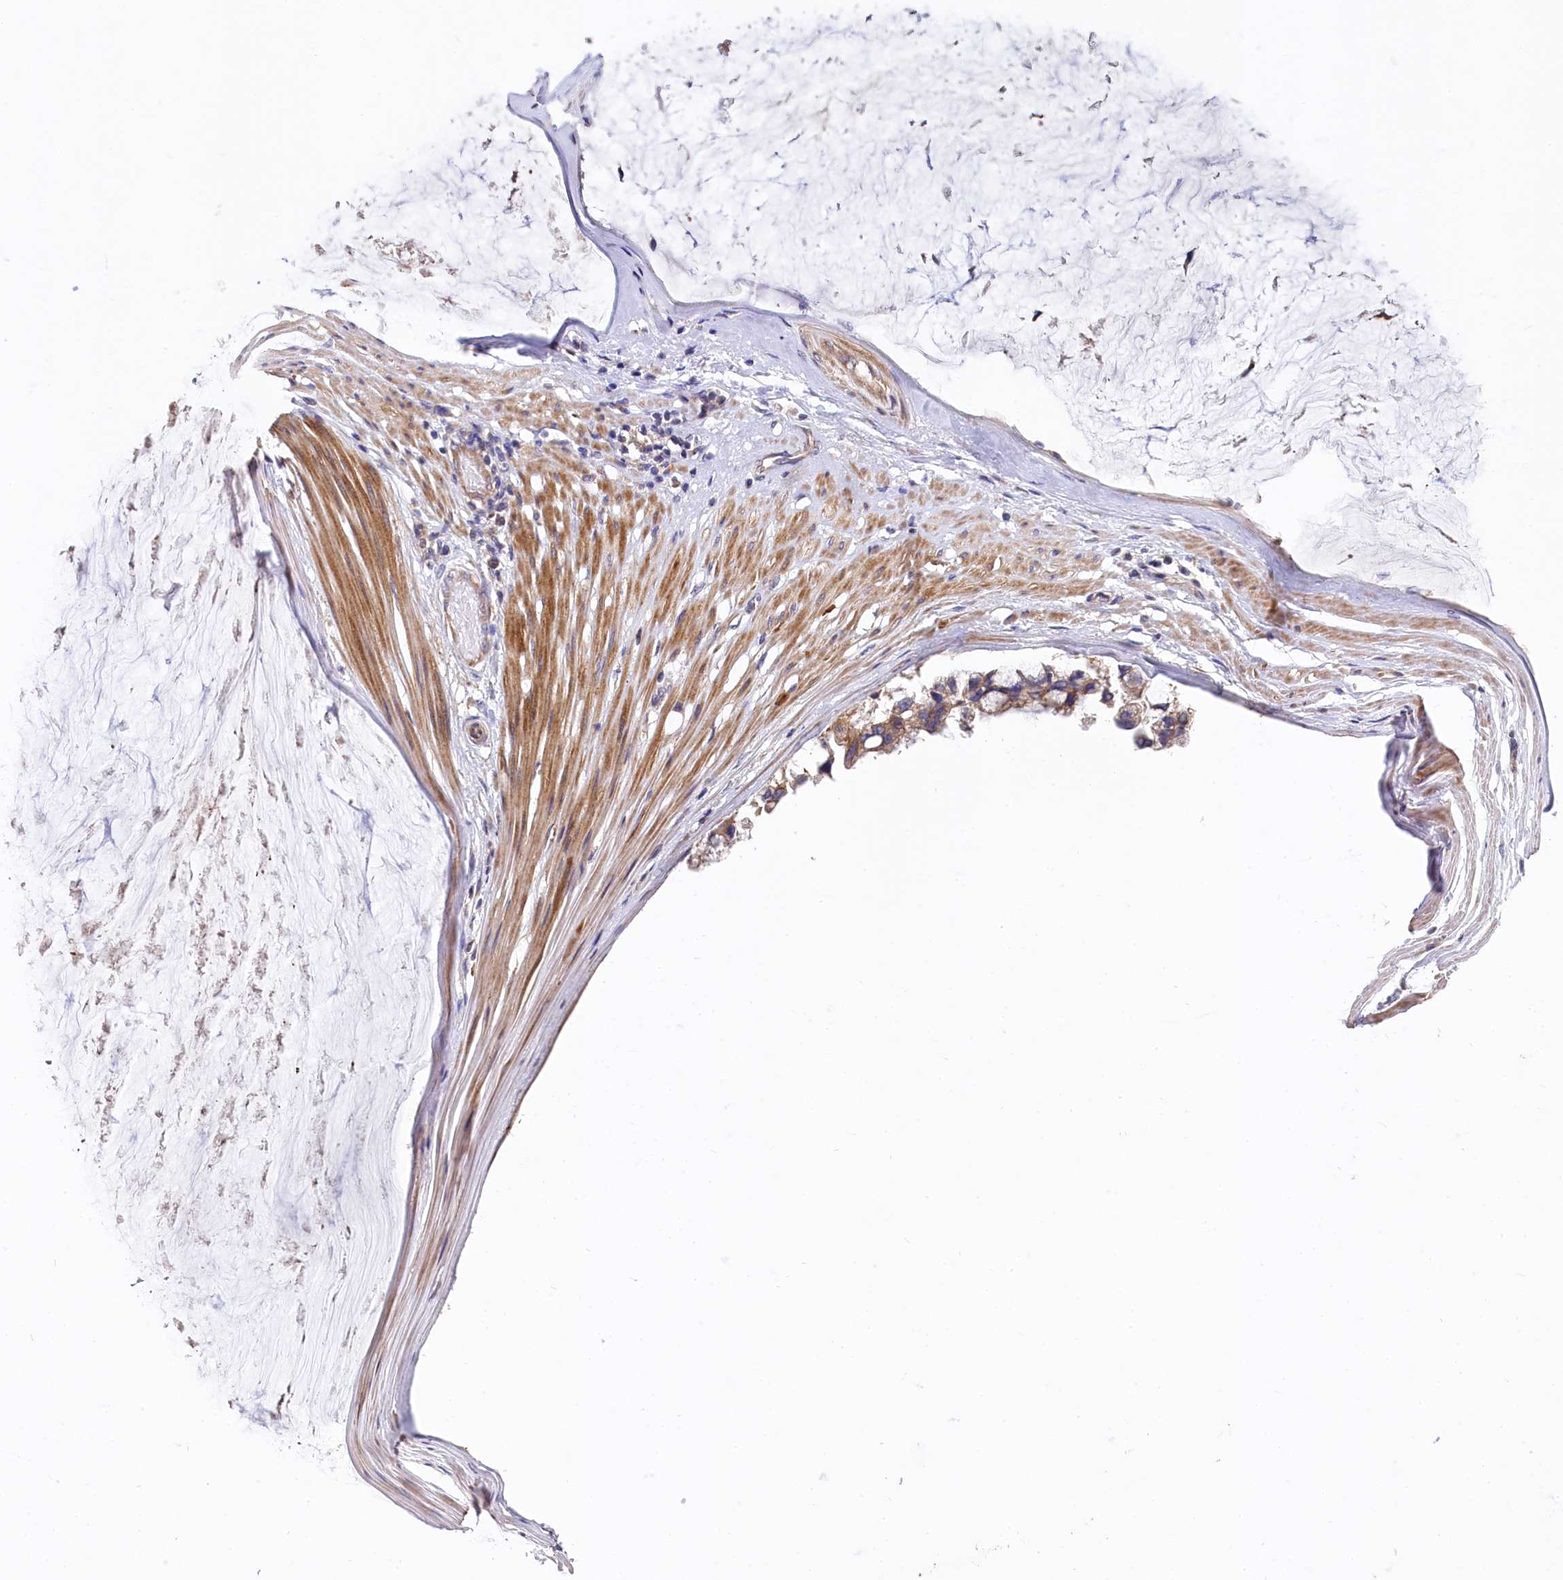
{"staining": {"intensity": "moderate", "quantity": ">75%", "location": "cytoplasmic/membranous"}, "tissue": "ovarian cancer", "cell_type": "Tumor cells", "image_type": "cancer", "snomed": [{"axis": "morphology", "description": "Cystadenocarcinoma, mucinous, NOS"}, {"axis": "topography", "description": "Ovary"}], "caption": "An immunohistochemistry histopathology image of tumor tissue is shown. Protein staining in brown shows moderate cytoplasmic/membranous positivity in ovarian cancer (mucinous cystadenocarcinoma) within tumor cells.", "gene": "SPRYD3", "patient": {"sex": "female", "age": 39}}